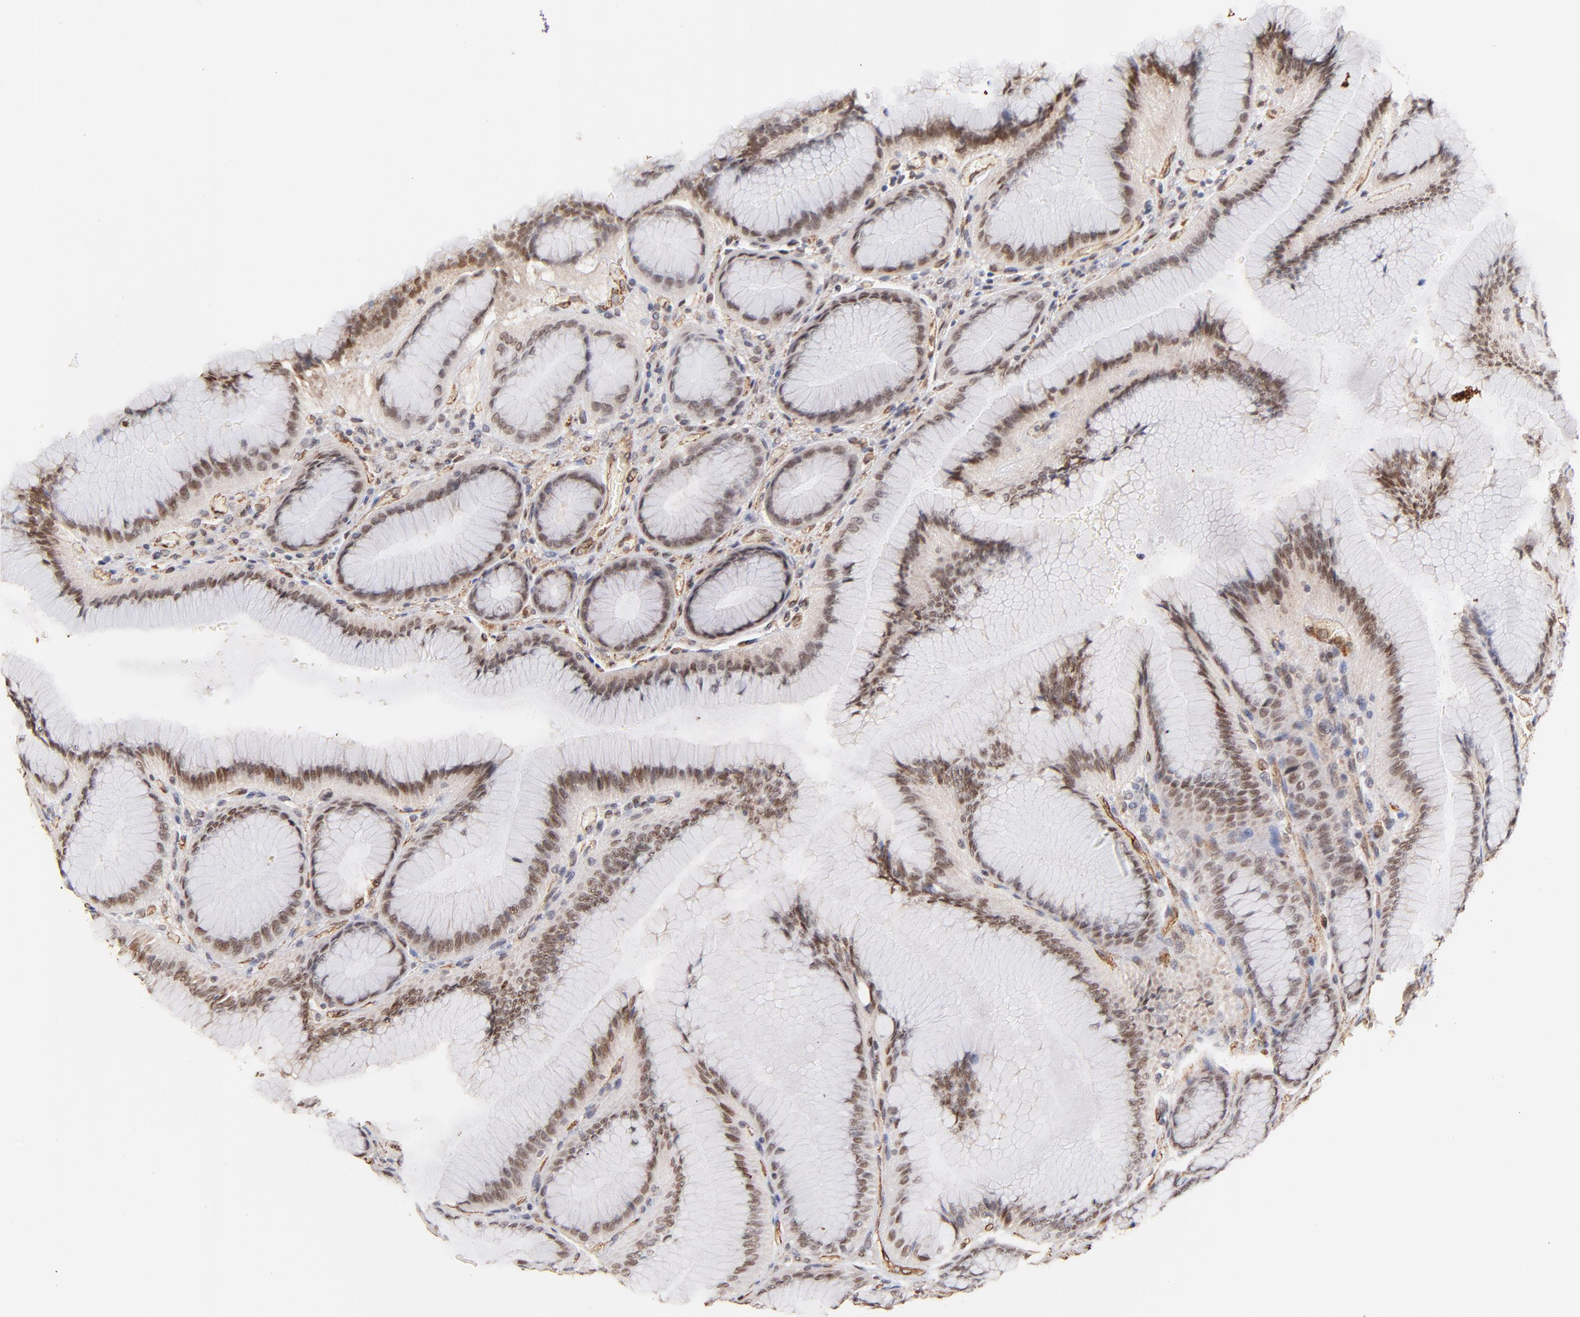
{"staining": {"intensity": "moderate", "quantity": "25%-75%", "location": "nuclear"}, "tissue": "stomach", "cell_type": "Glandular cells", "image_type": "normal", "snomed": [{"axis": "morphology", "description": "Normal tissue, NOS"}, {"axis": "morphology", "description": "Adenocarcinoma, NOS"}, {"axis": "topography", "description": "Stomach"}, {"axis": "topography", "description": "Stomach, lower"}], "caption": "IHC histopathology image of normal stomach: stomach stained using IHC exhibits medium levels of moderate protein expression localized specifically in the nuclear of glandular cells, appearing as a nuclear brown color.", "gene": "ZFP92", "patient": {"sex": "female", "age": 65}}